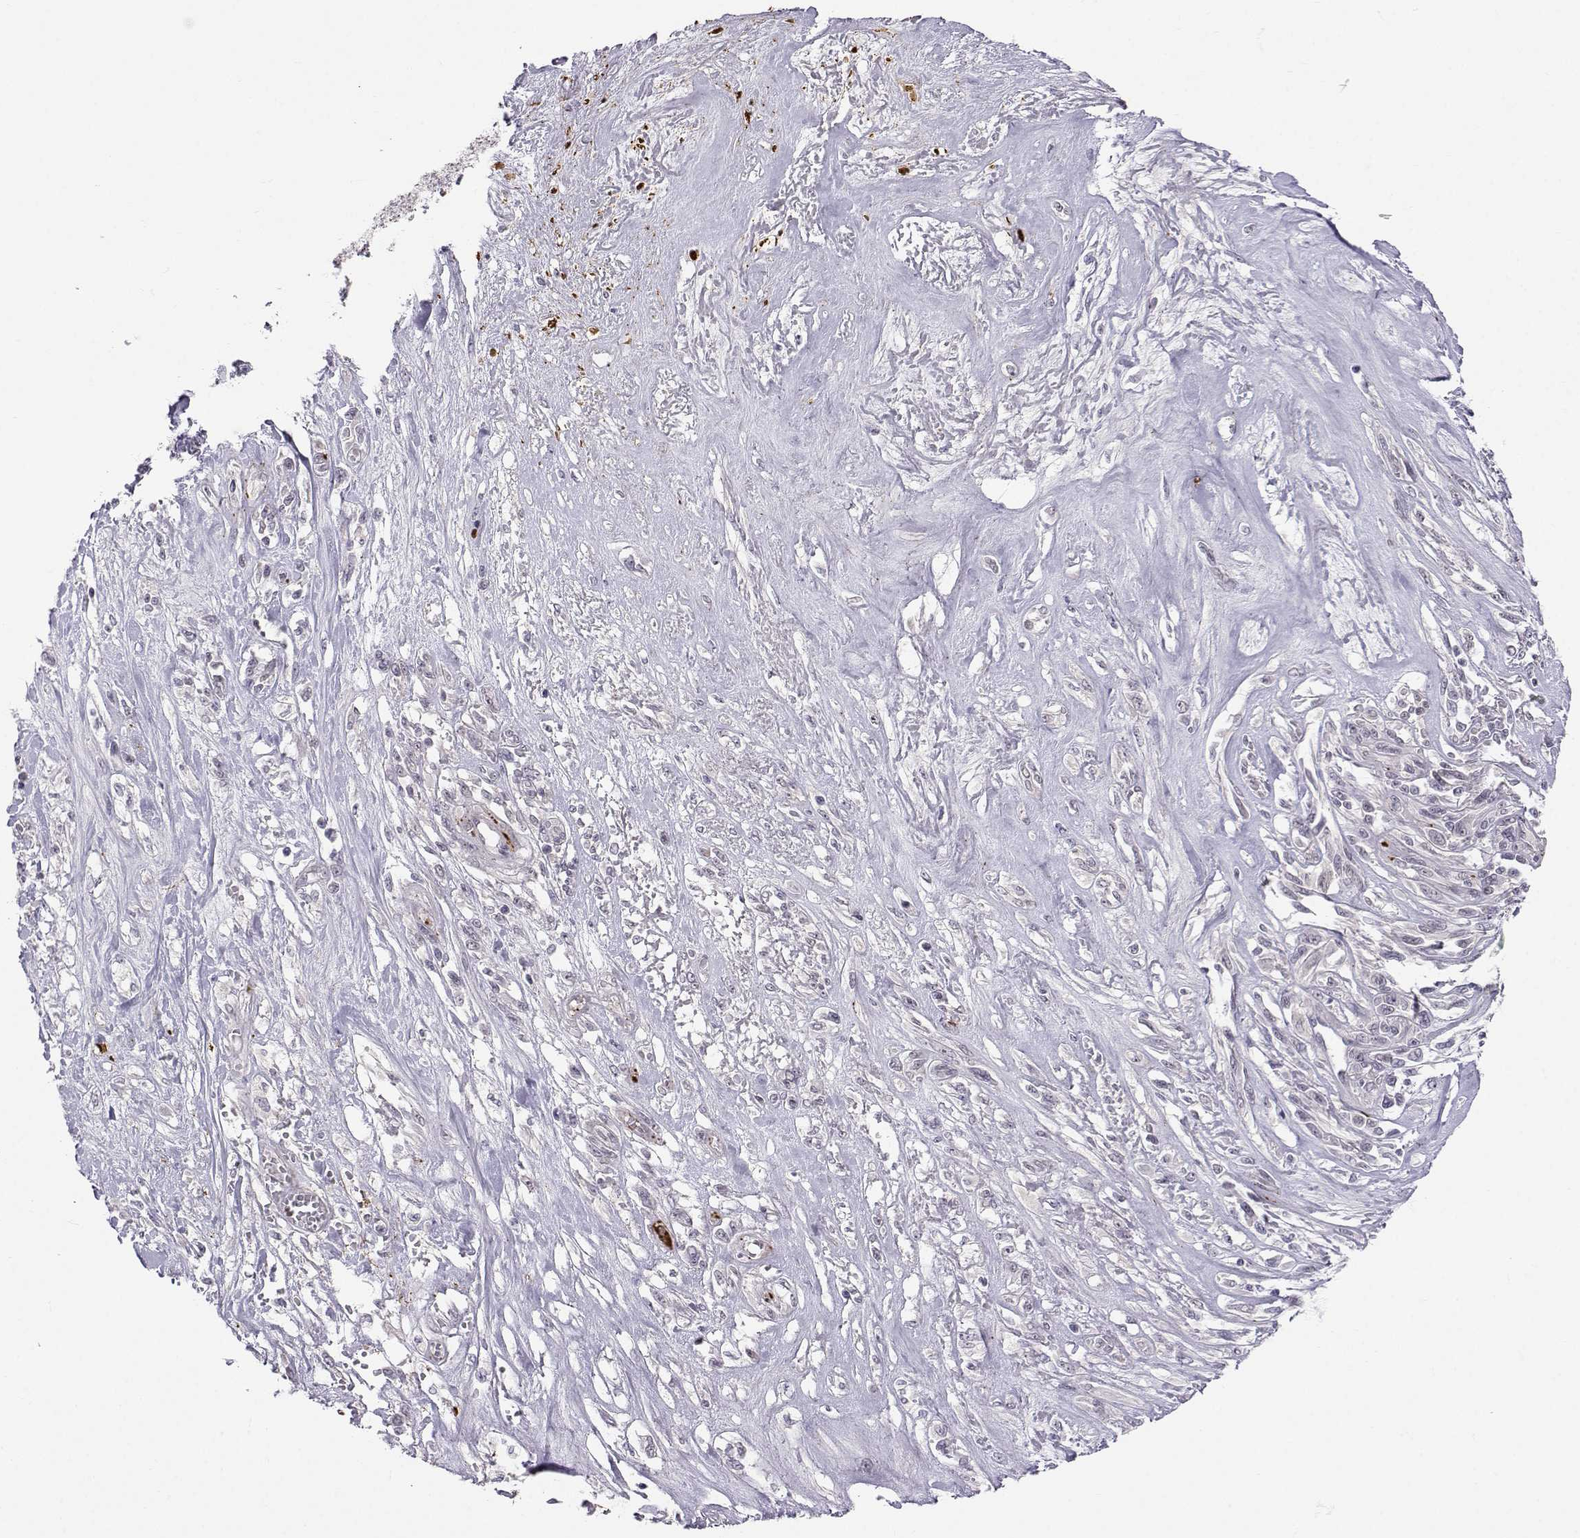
{"staining": {"intensity": "negative", "quantity": "none", "location": "none"}, "tissue": "melanoma", "cell_type": "Tumor cells", "image_type": "cancer", "snomed": [{"axis": "morphology", "description": "Malignant melanoma, NOS"}, {"axis": "topography", "description": "Skin"}], "caption": "Immunohistochemical staining of malignant melanoma shows no significant staining in tumor cells.", "gene": "SLC6A3", "patient": {"sex": "female", "age": 91}}